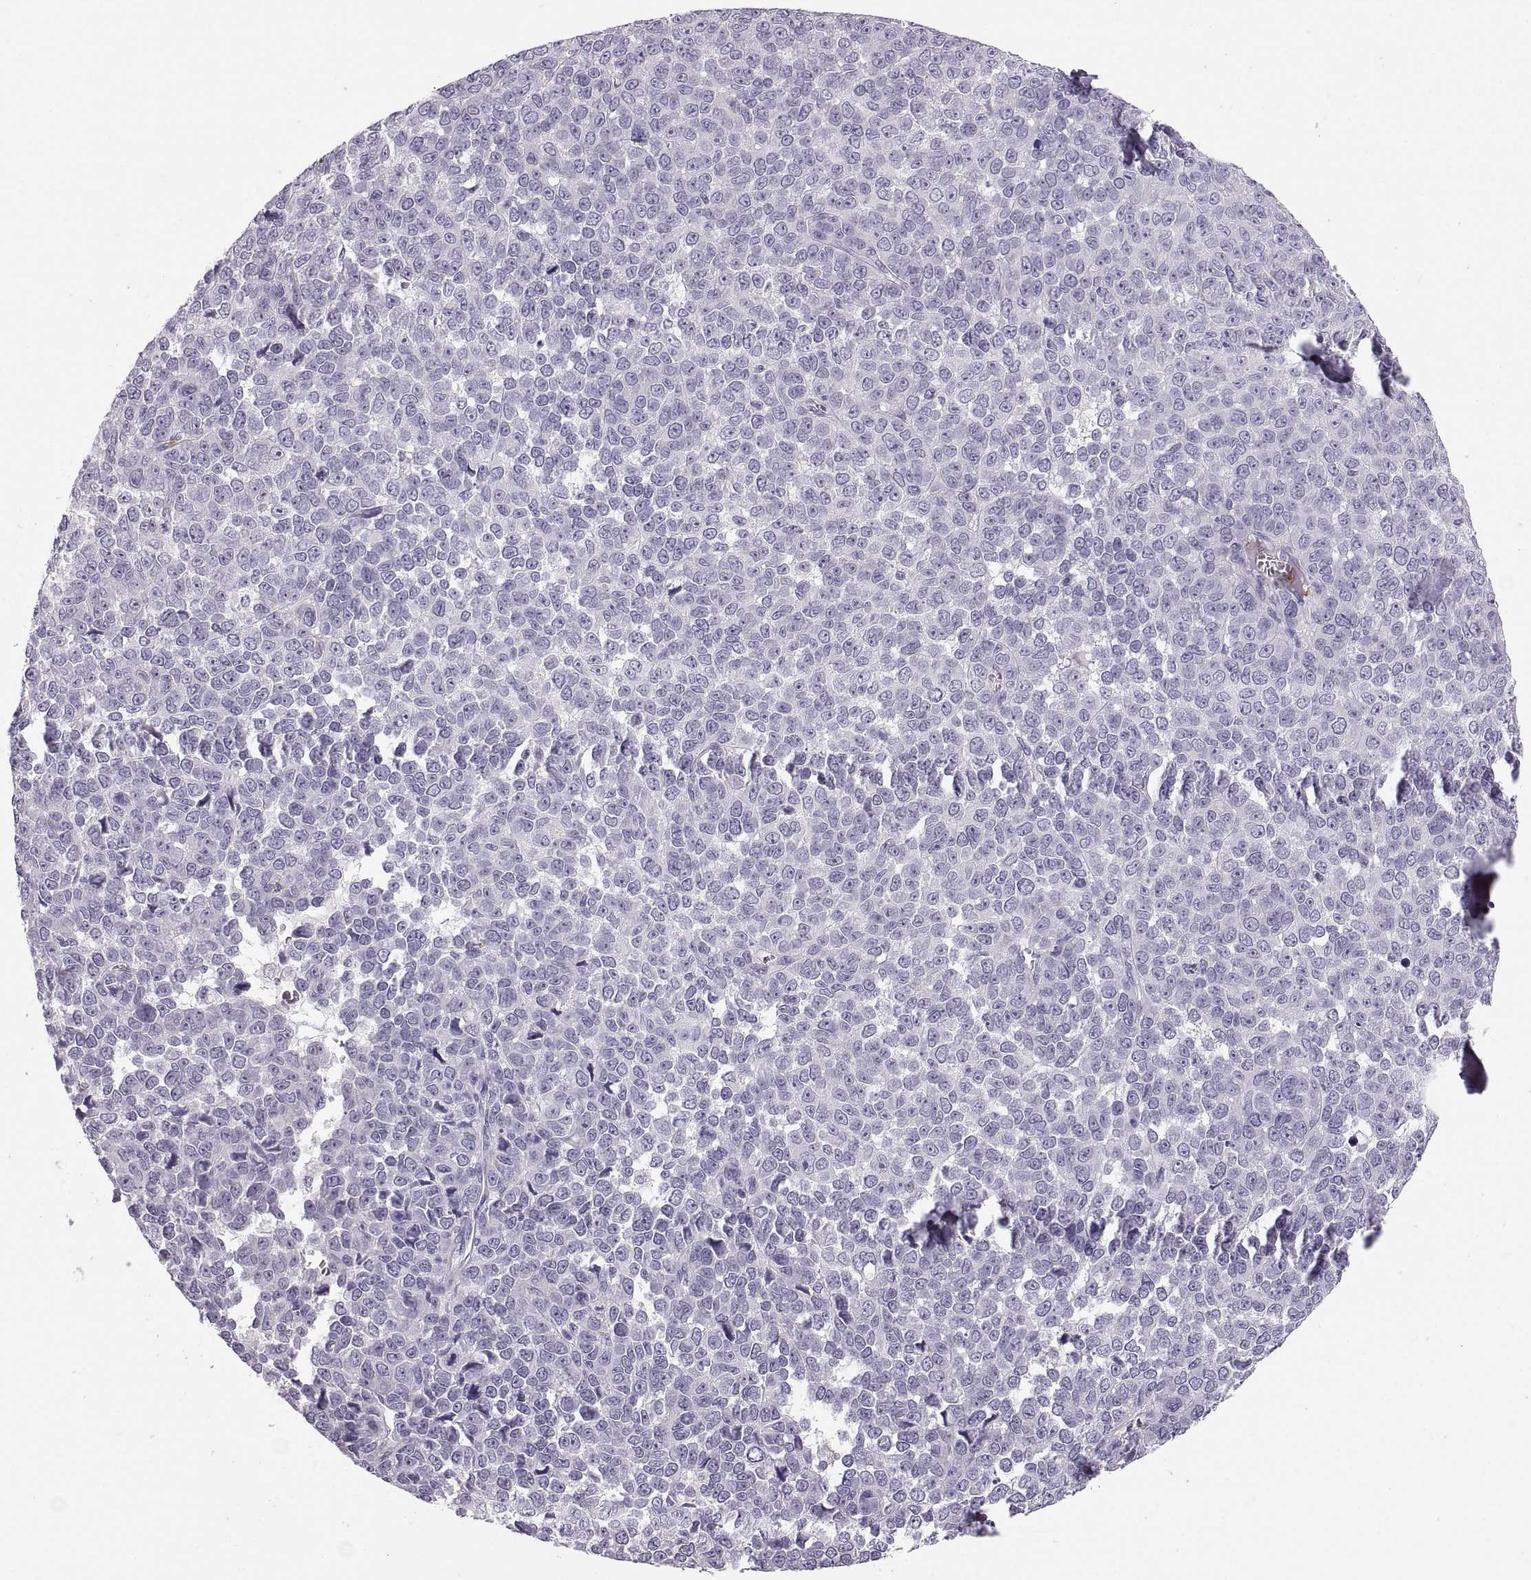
{"staining": {"intensity": "negative", "quantity": "none", "location": "none"}, "tissue": "melanoma", "cell_type": "Tumor cells", "image_type": "cancer", "snomed": [{"axis": "morphology", "description": "Malignant melanoma, NOS"}, {"axis": "topography", "description": "Skin"}], "caption": "This is an immunohistochemistry (IHC) image of human melanoma. There is no positivity in tumor cells.", "gene": "MILR1", "patient": {"sex": "female", "age": 95}}